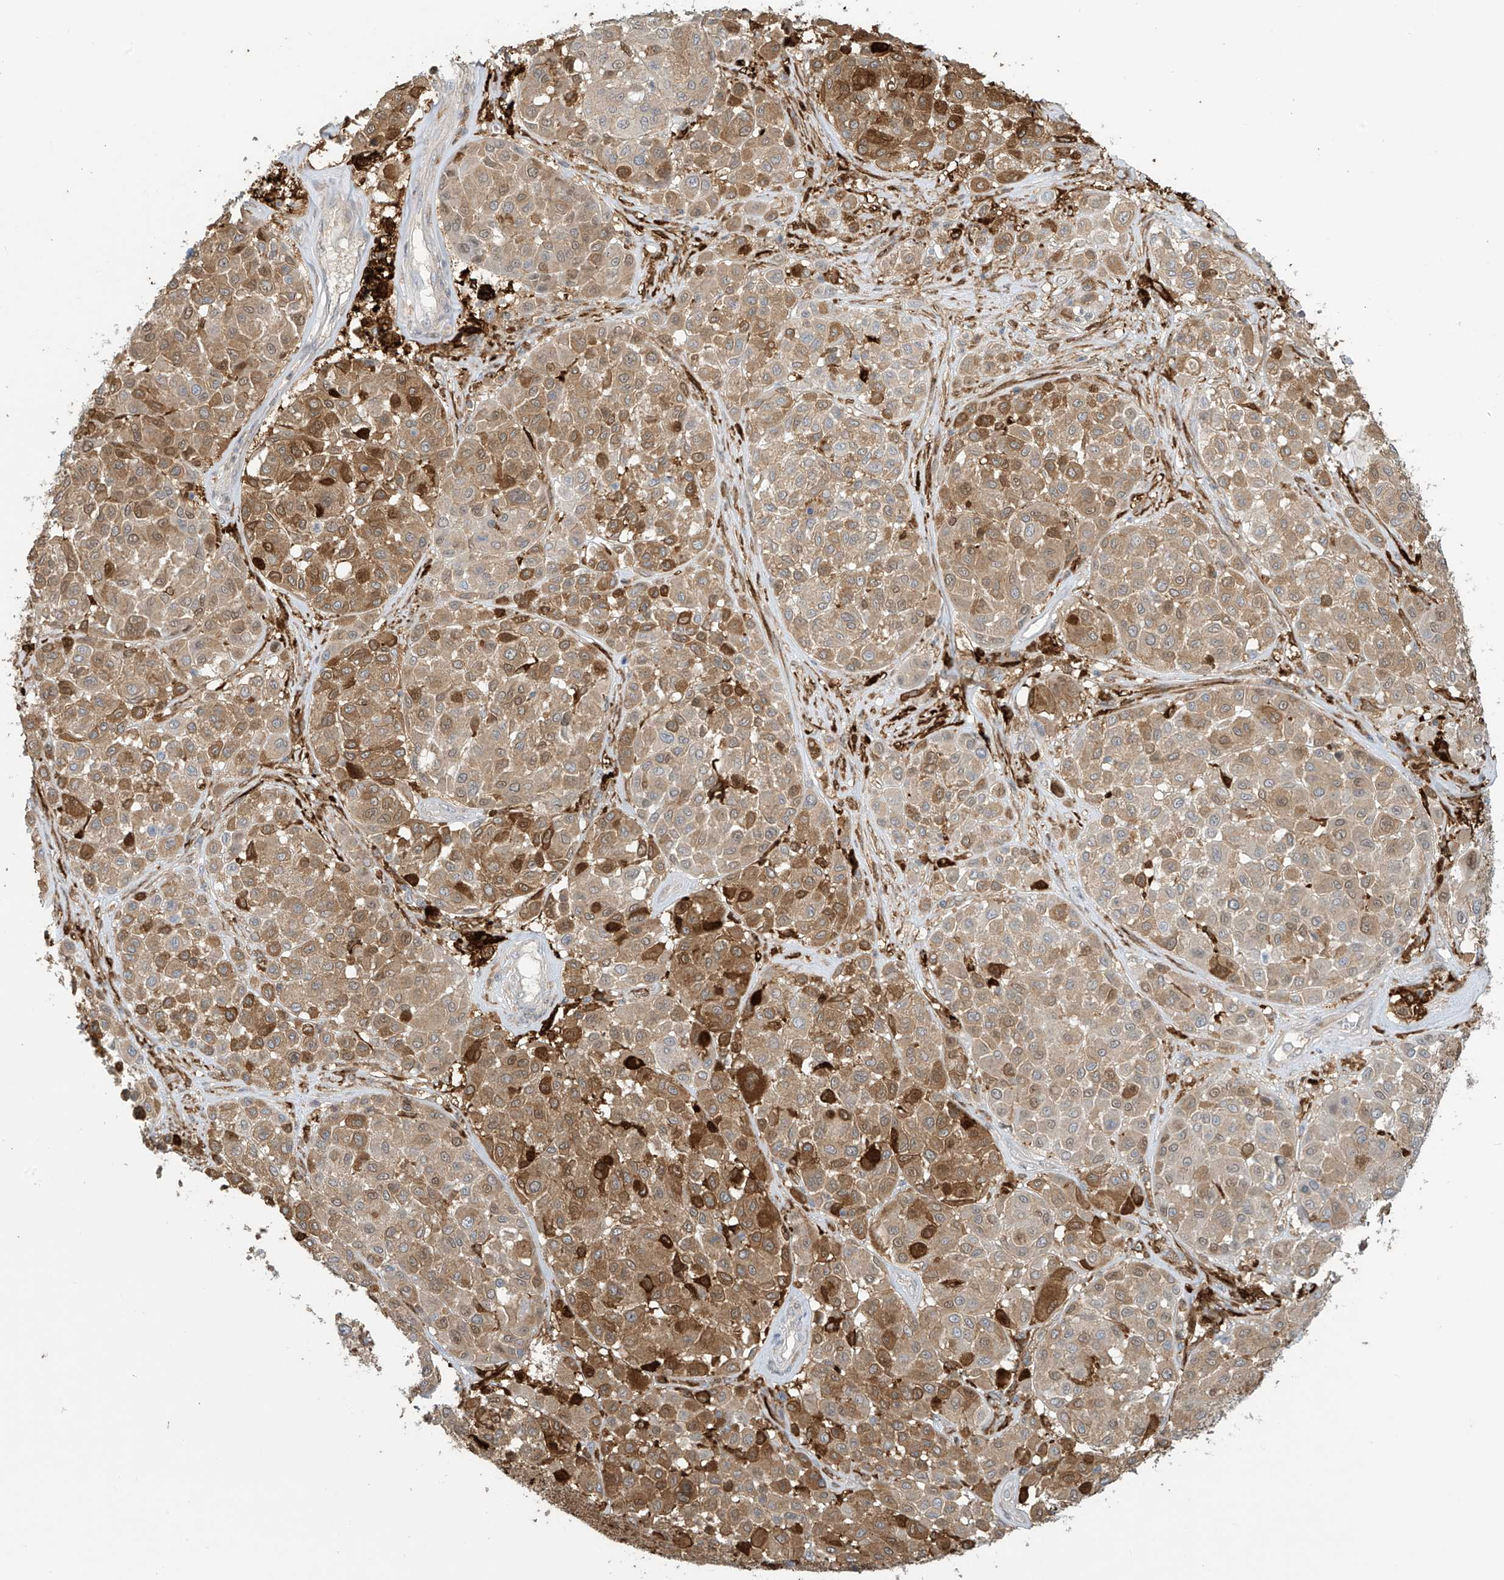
{"staining": {"intensity": "moderate", "quantity": ">75%", "location": "cytoplasmic/membranous"}, "tissue": "melanoma", "cell_type": "Tumor cells", "image_type": "cancer", "snomed": [{"axis": "morphology", "description": "Malignant melanoma, Metastatic site"}, {"axis": "topography", "description": "Soft tissue"}], "caption": "About >75% of tumor cells in malignant melanoma (metastatic site) show moderate cytoplasmic/membranous protein positivity as visualized by brown immunohistochemical staining.", "gene": "TAGAP", "patient": {"sex": "male", "age": 41}}